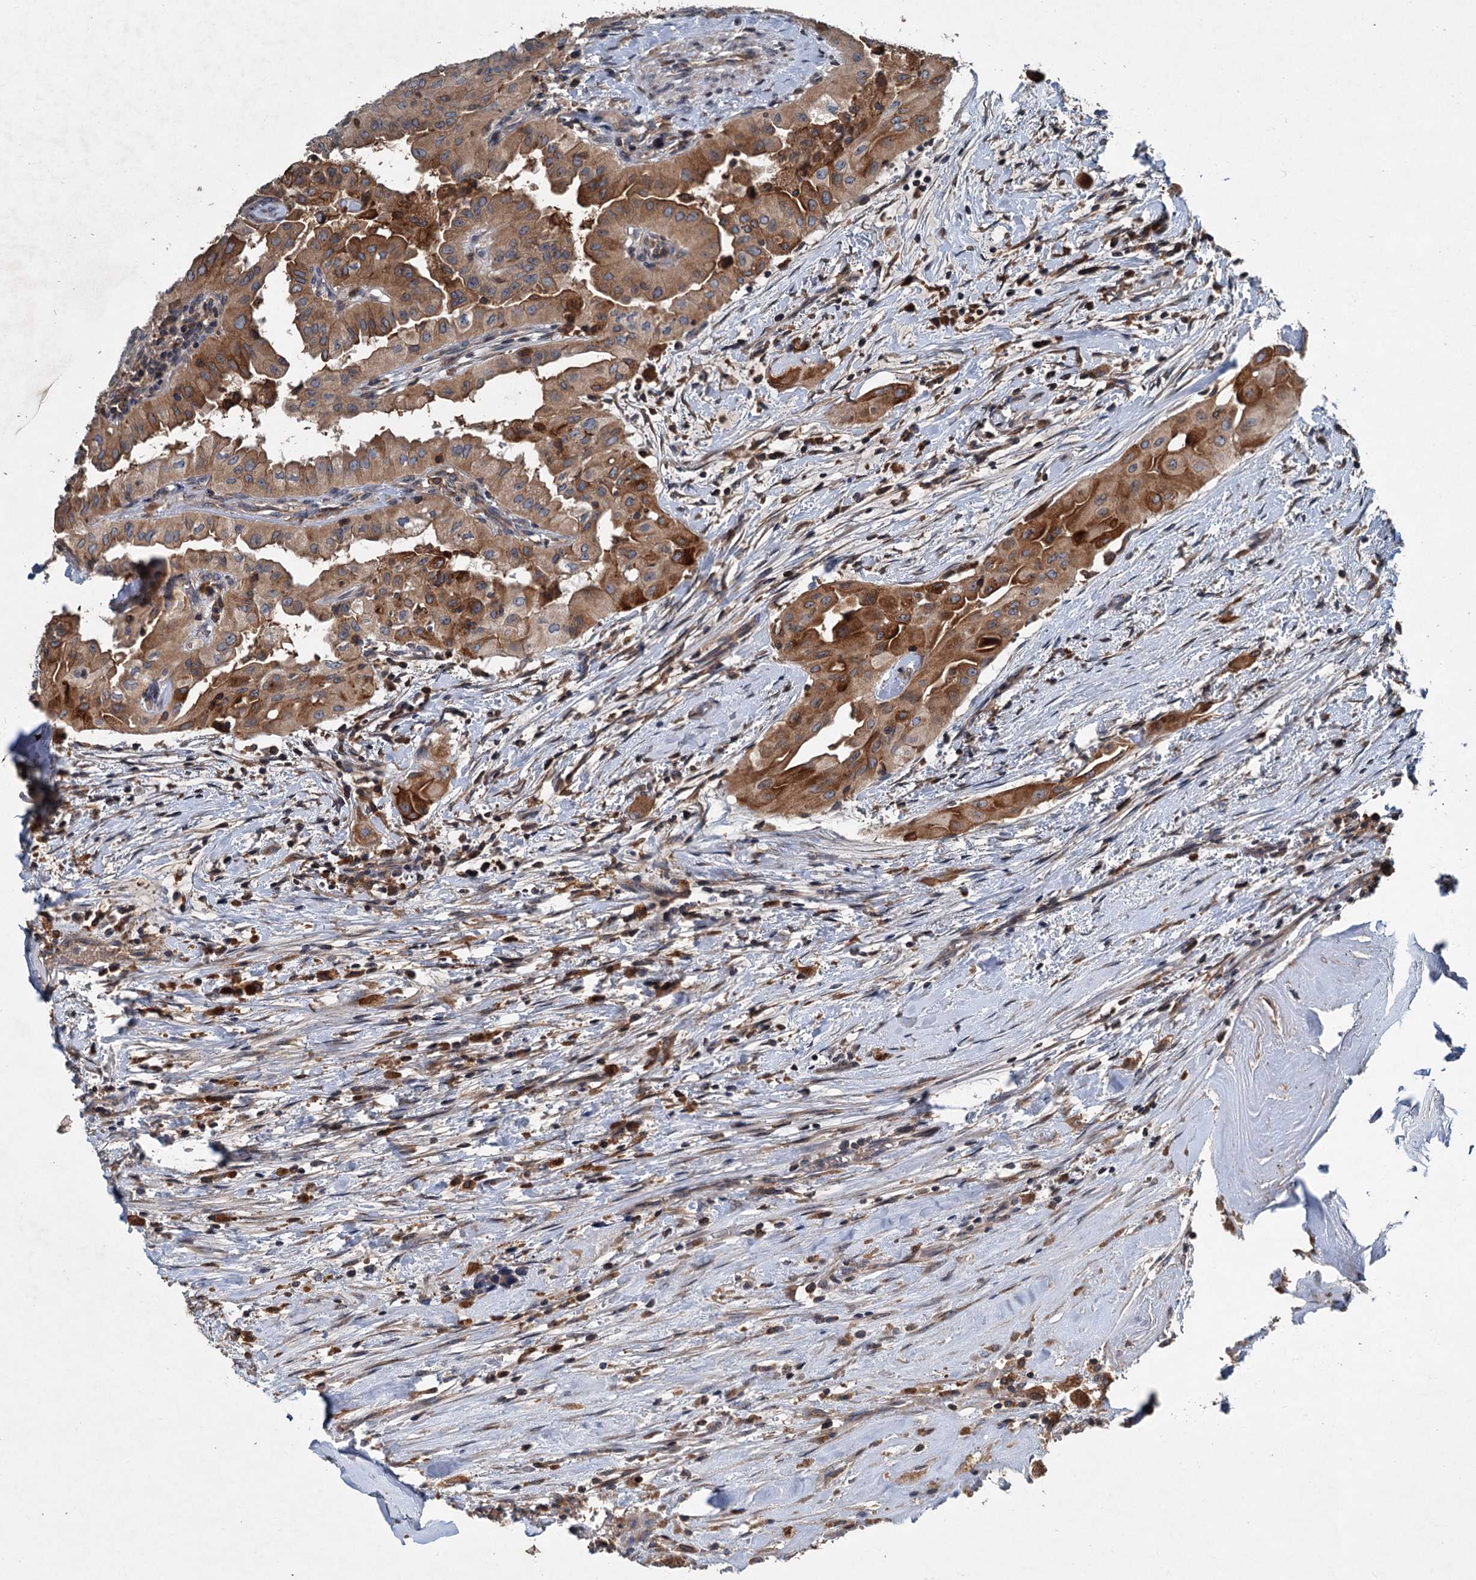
{"staining": {"intensity": "strong", "quantity": ">75%", "location": "cytoplasmic/membranous"}, "tissue": "thyroid cancer", "cell_type": "Tumor cells", "image_type": "cancer", "snomed": [{"axis": "morphology", "description": "Papillary adenocarcinoma, NOS"}, {"axis": "topography", "description": "Thyroid gland"}], "caption": "Thyroid papillary adenocarcinoma stained for a protein displays strong cytoplasmic/membranous positivity in tumor cells.", "gene": "TAPBPL", "patient": {"sex": "female", "age": 59}}